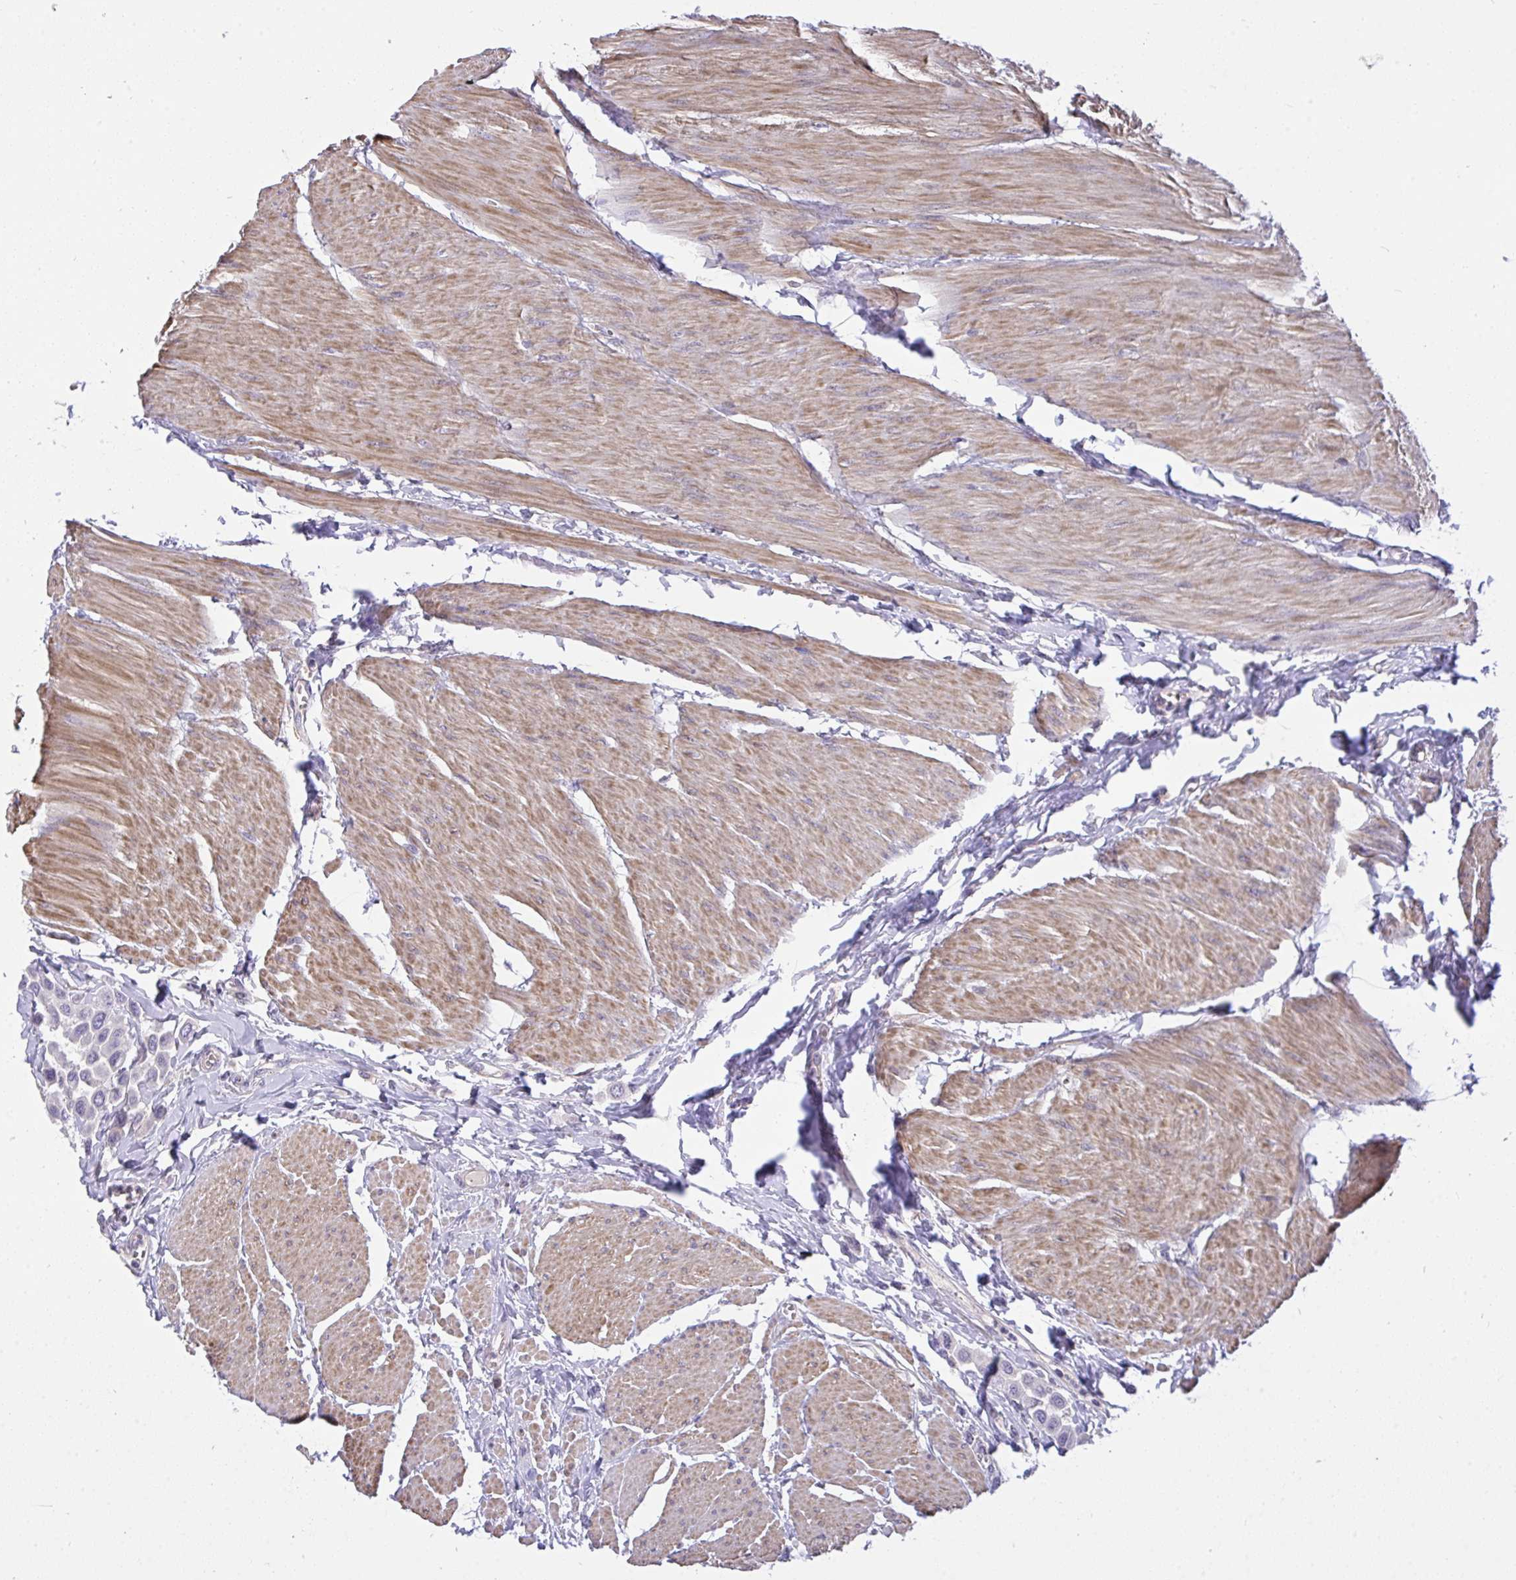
{"staining": {"intensity": "negative", "quantity": "none", "location": "none"}, "tissue": "urothelial cancer", "cell_type": "Tumor cells", "image_type": "cancer", "snomed": [{"axis": "morphology", "description": "Urothelial carcinoma, High grade"}, {"axis": "topography", "description": "Urinary bladder"}], "caption": "Tumor cells are negative for protein expression in human urothelial cancer.", "gene": "C19orf54", "patient": {"sex": "male", "age": 50}}